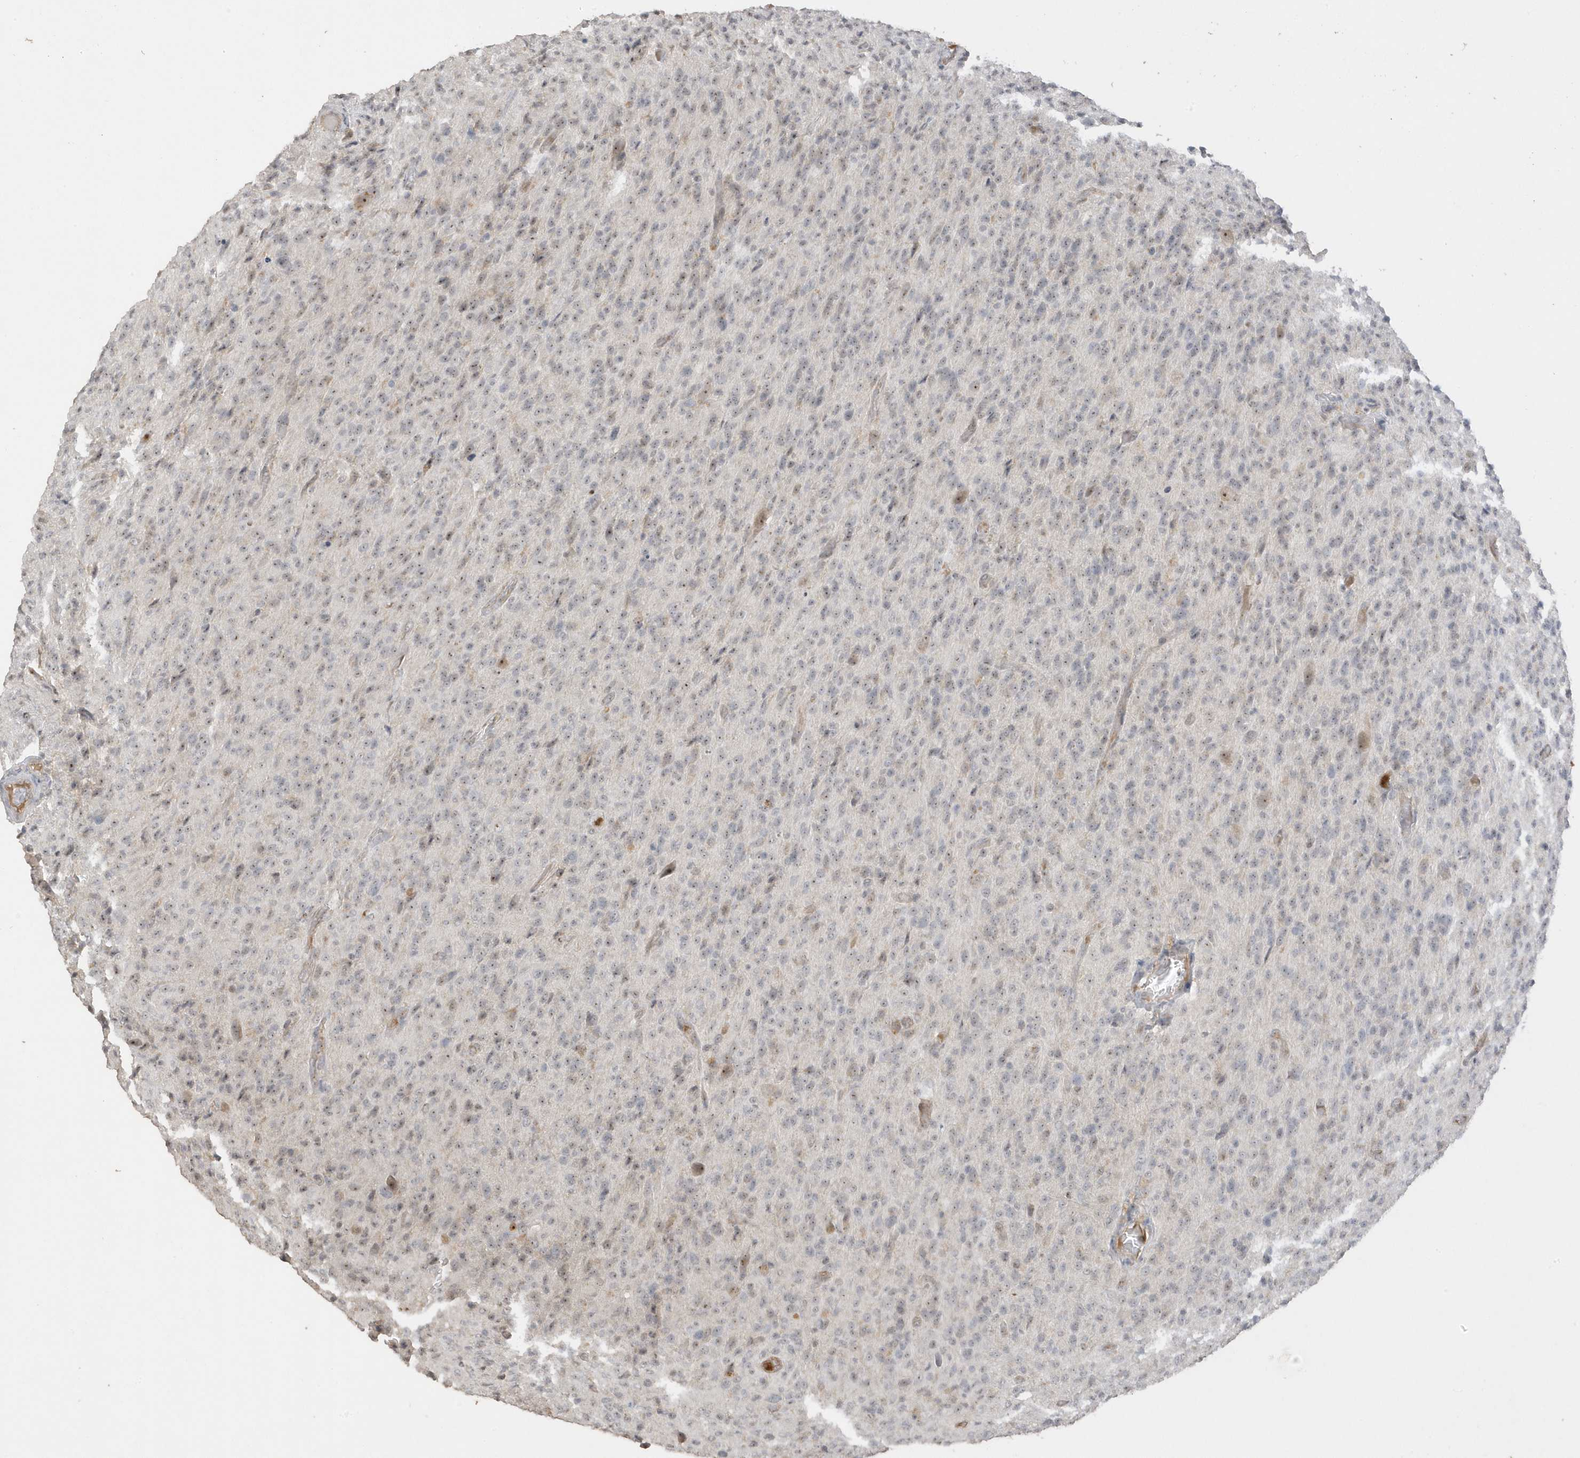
{"staining": {"intensity": "weak", "quantity": "25%-75%", "location": "nuclear"}, "tissue": "glioma", "cell_type": "Tumor cells", "image_type": "cancer", "snomed": [{"axis": "morphology", "description": "Glioma, malignant, High grade"}, {"axis": "topography", "description": "Brain"}], "caption": "A brown stain labels weak nuclear expression of a protein in malignant glioma (high-grade) tumor cells. (Brightfield microscopy of DAB IHC at high magnification).", "gene": "DDX18", "patient": {"sex": "female", "age": 57}}